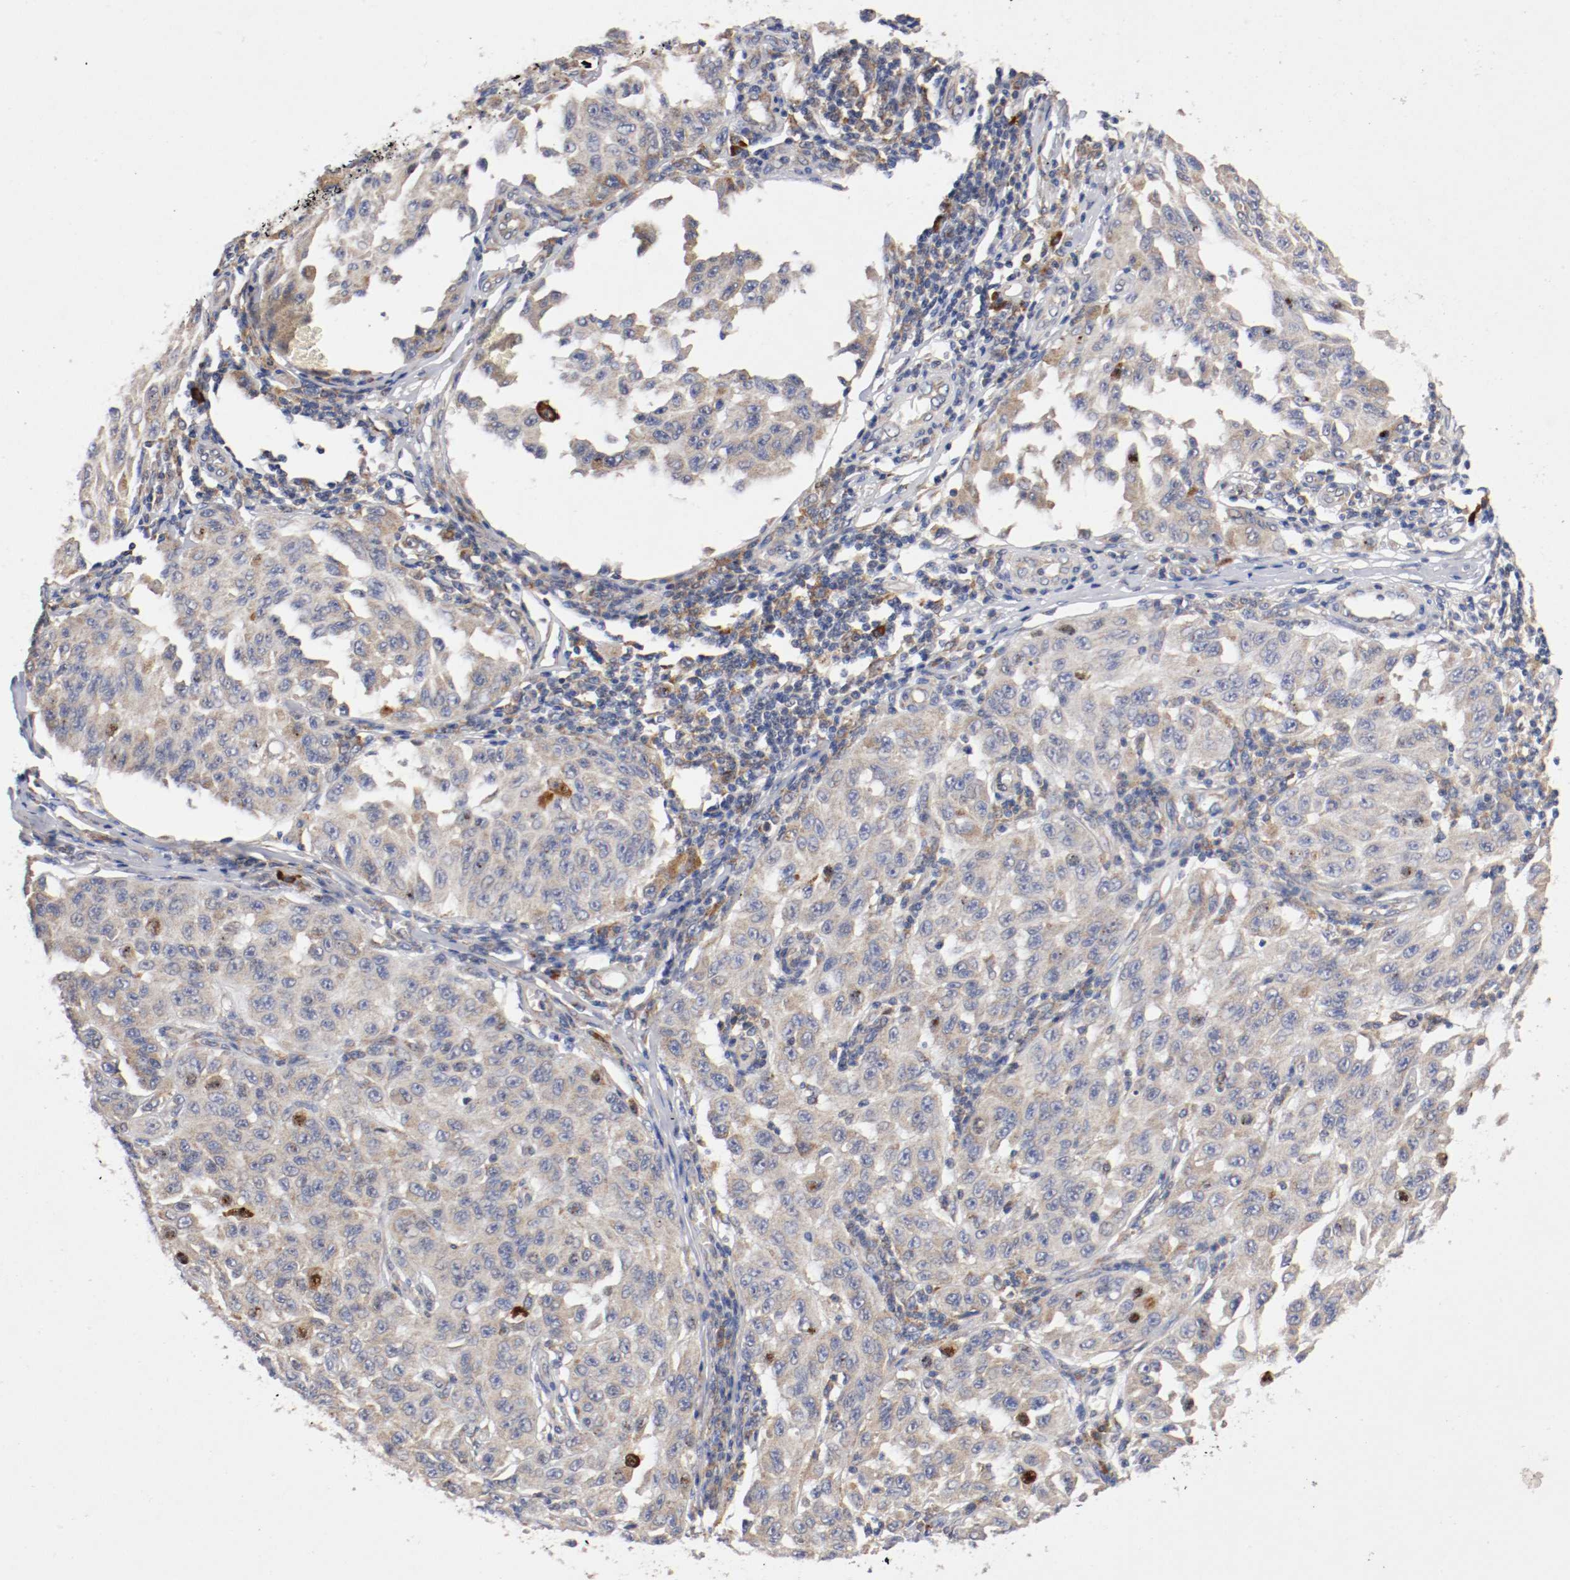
{"staining": {"intensity": "moderate", "quantity": "25%-75%", "location": "cytoplasmic/membranous"}, "tissue": "melanoma", "cell_type": "Tumor cells", "image_type": "cancer", "snomed": [{"axis": "morphology", "description": "Malignant melanoma, NOS"}, {"axis": "topography", "description": "Skin"}], "caption": "The immunohistochemical stain labels moderate cytoplasmic/membranous staining in tumor cells of malignant melanoma tissue. (brown staining indicates protein expression, while blue staining denotes nuclei).", "gene": "TRAF2", "patient": {"sex": "male", "age": 30}}